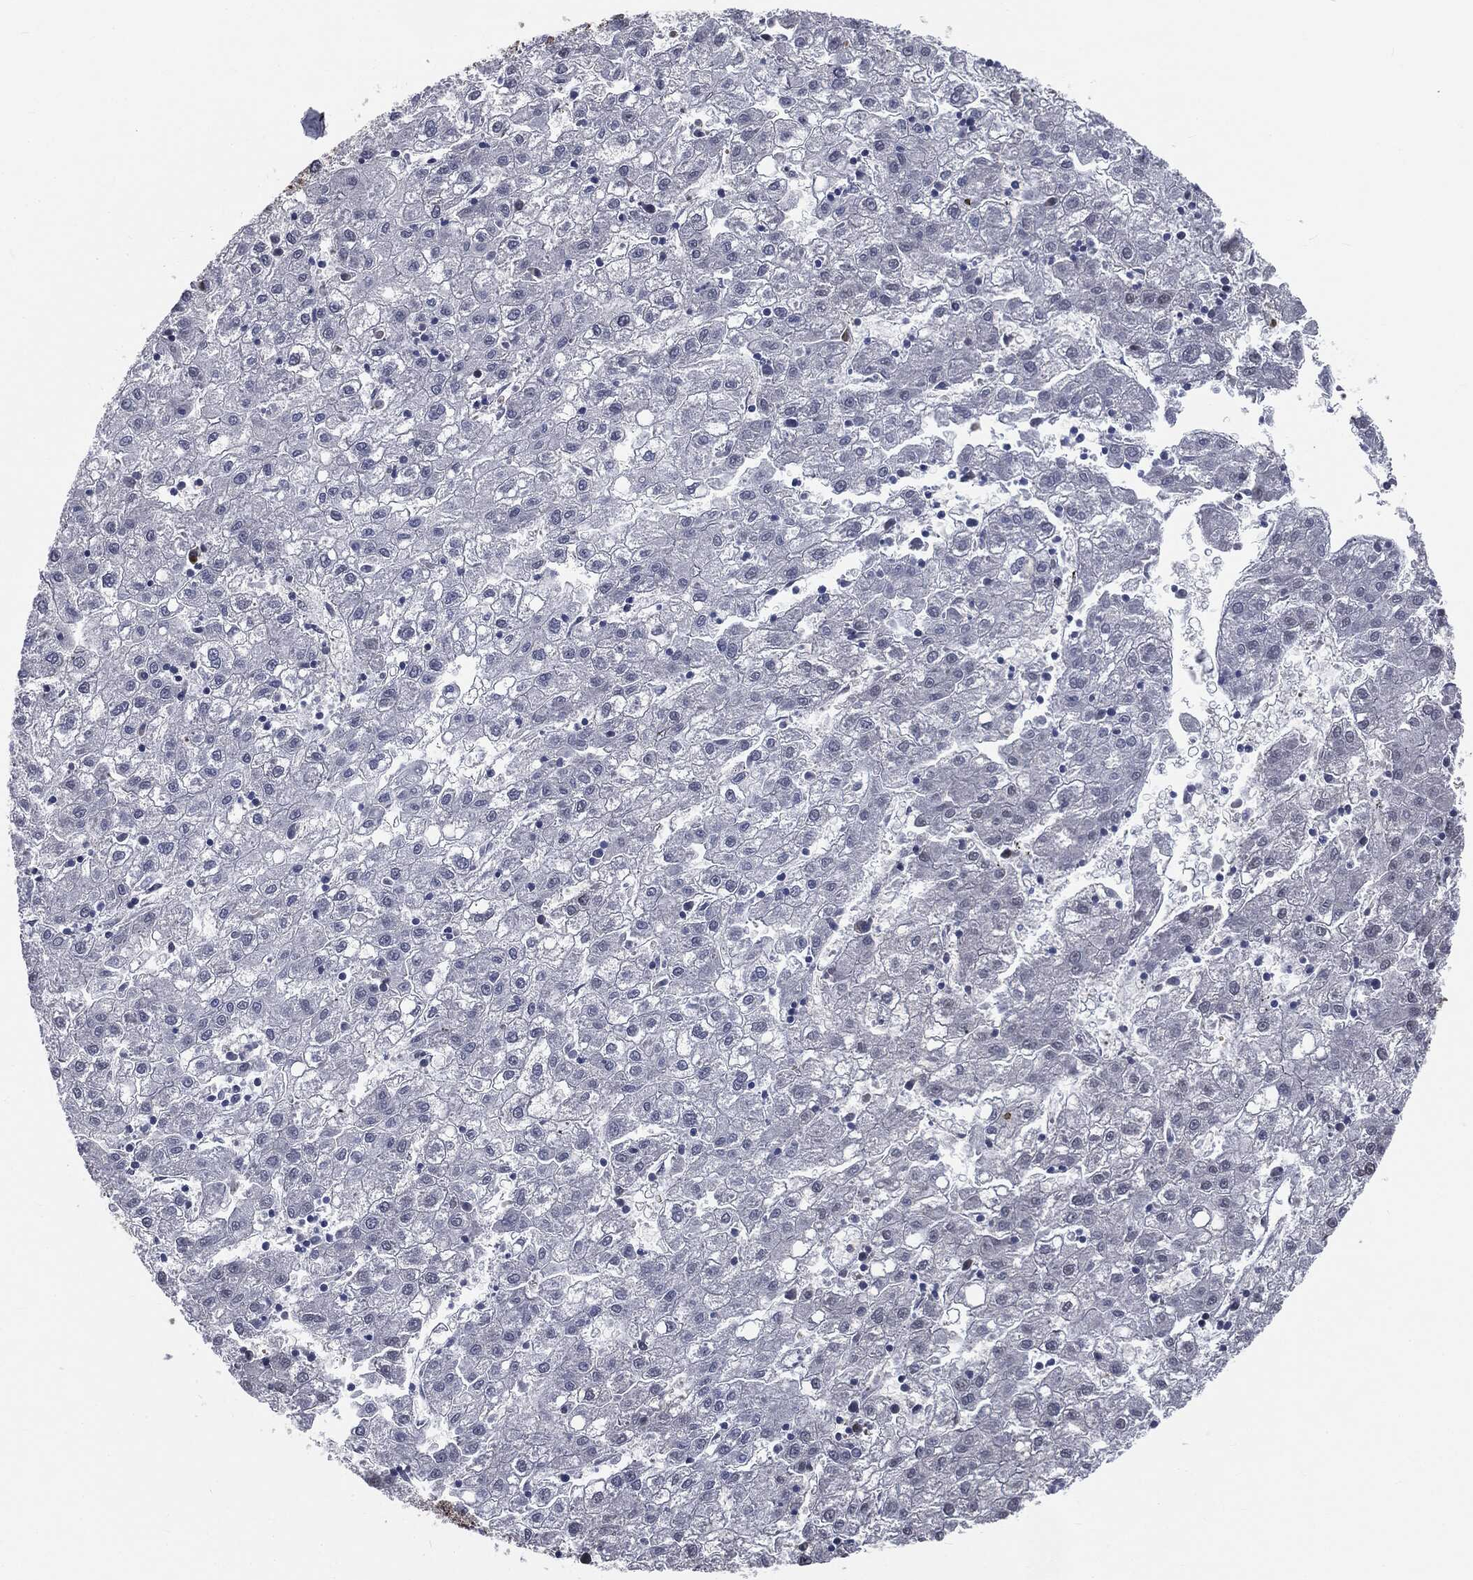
{"staining": {"intensity": "negative", "quantity": "none", "location": "none"}, "tissue": "liver cancer", "cell_type": "Tumor cells", "image_type": "cancer", "snomed": [{"axis": "morphology", "description": "Carcinoma, Hepatocellular, NOS"}, {"axis": "topography", "description": "Liver"}], "caption": "Immunohistochemistry (IHC) of liver cancer demonstrates no positivity in tumor cells.", "gene": "SHLD2", "patient": {"sex": "male", "age": 72}}